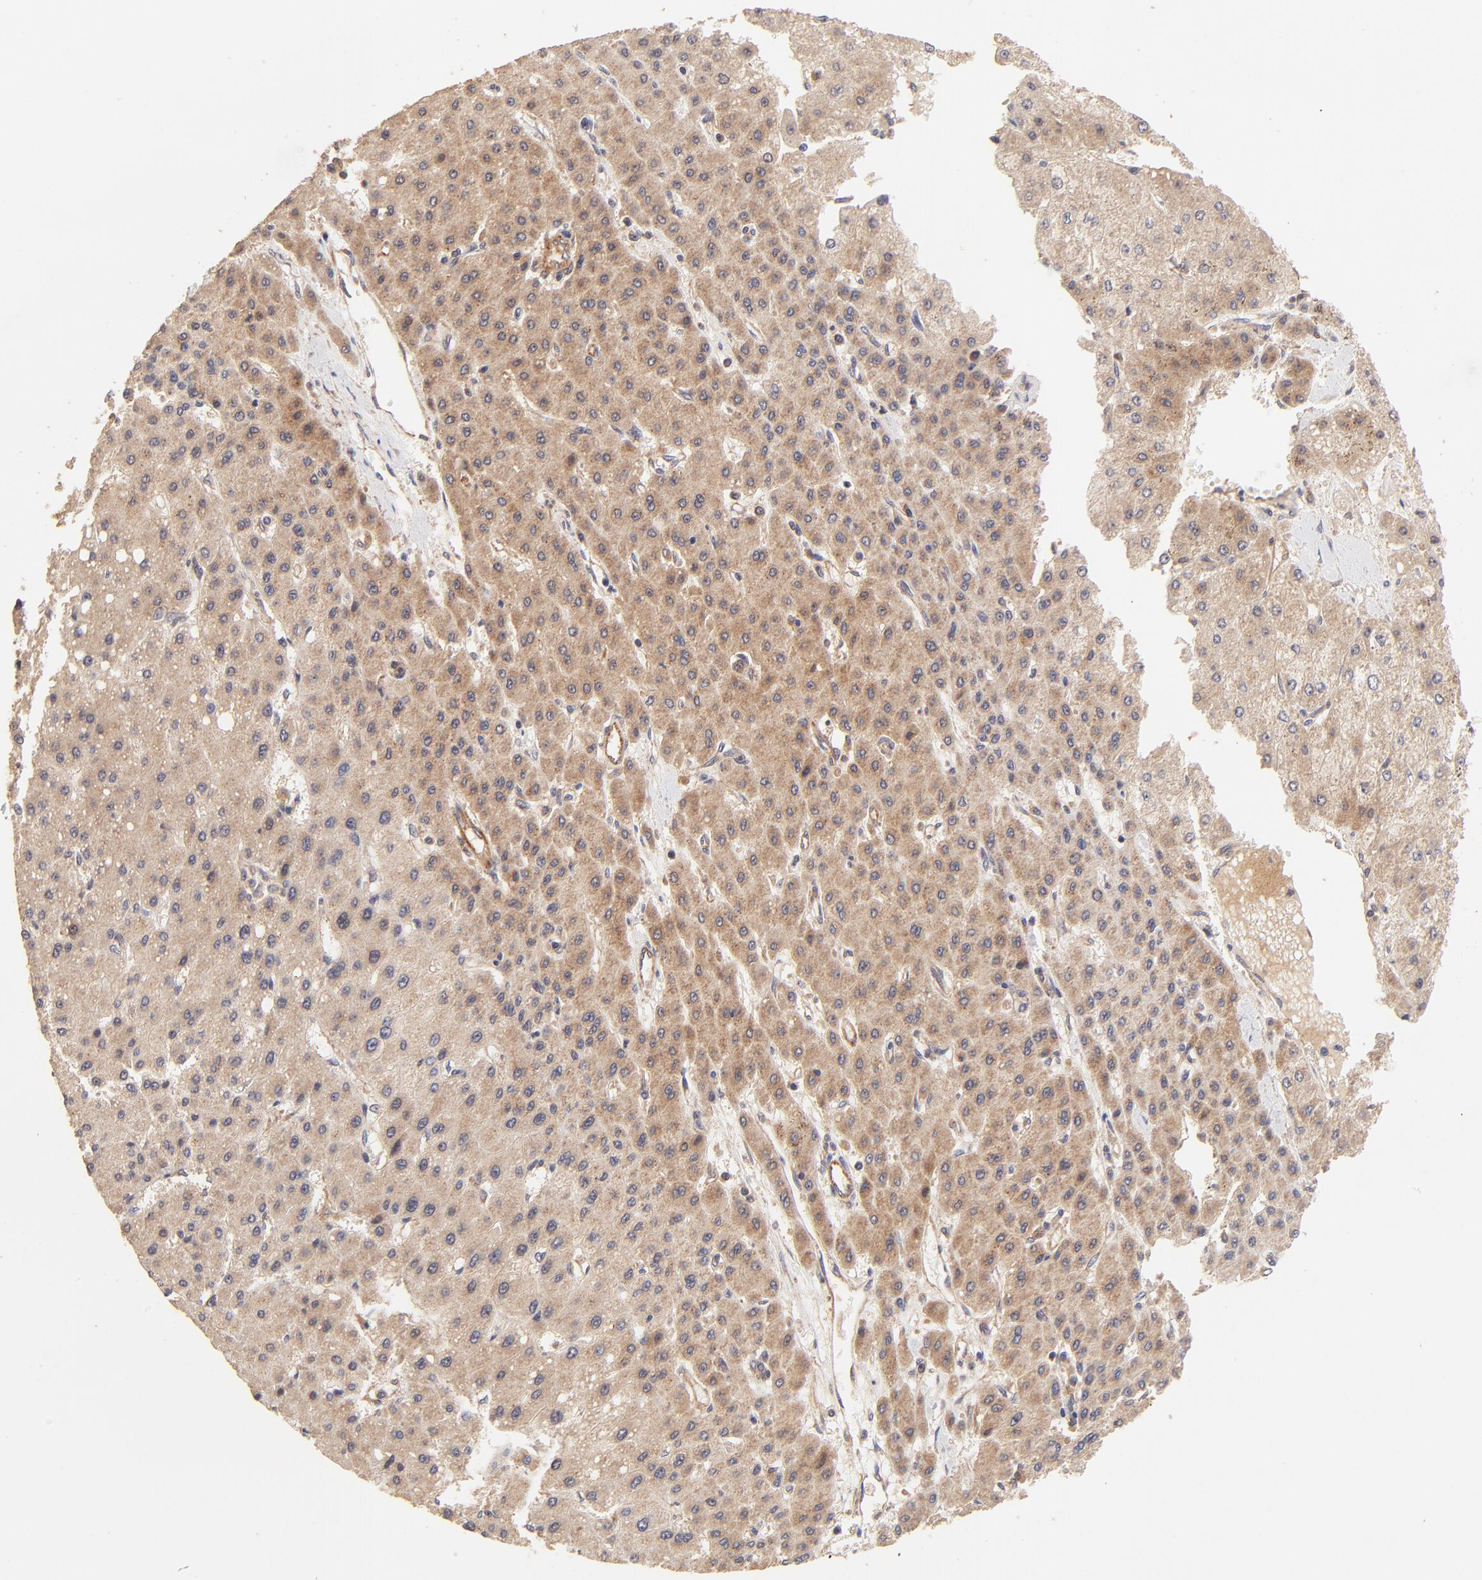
{"staining": {"intensity": "moderate", "quantity": ">75%", "location": "cytoplasmic/membranous"}, "tissue": "liver cancer", "cell_type": "Tumor cells", "image_type": "cancer", "snomed": [{"axis": "morphology", "description": "Carcinoma, Hepatocellular, NOS"}, {"axis": "topography", "description": "Liver"}], "caption": "Liver cancer was stained to show a protein in brown. There is medium levels of moderate cytoplasmic/membranous positivity in approximately >75% of tumor cells. Immunohistochemistry stains the protein of interest in brown and the nuclei are stained blue.", "gene": "TNFAIP3", "patient": {"sex": "female", "age": 52}}